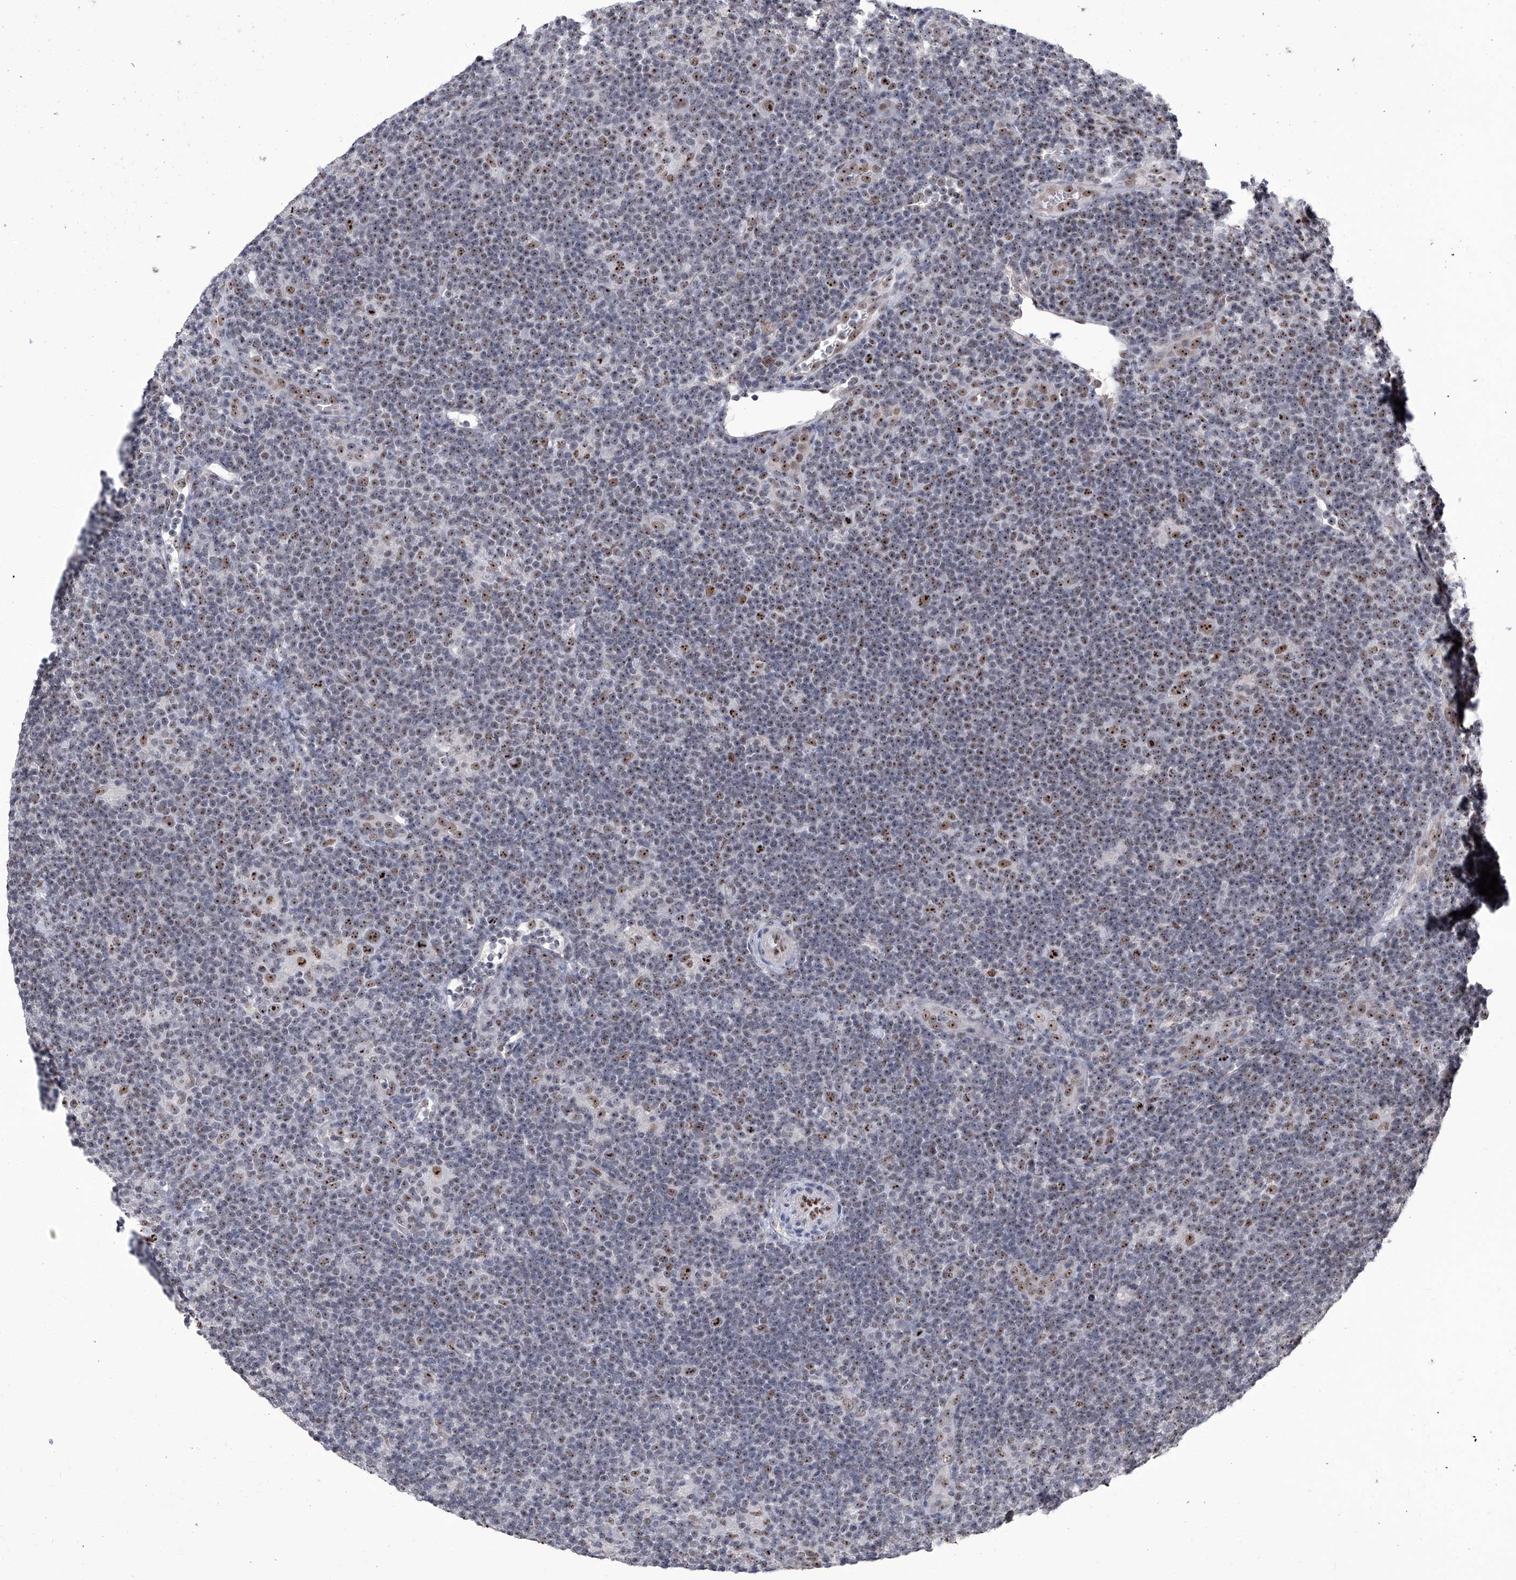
{"staining": {"intensity": "moderate", "quantity": ">75%", "location": "nuclear"}, "tissue": "lymphoma", "cell_type": "Tumor cells", "image_type": "cancer", "snomed": [{"axis": "morphology", "description": "Hodgkin's disease, NOS"}, {"axis": "topography", "description": "Lymph node"}], "caption": "This is an image of immunohistochemistry (IHC) staining of lymphoma, which shows moderate staining in the nuclear of tumor cells.", "gene": "CMTR1", "patient": {"sex": "female", "age": 57}}